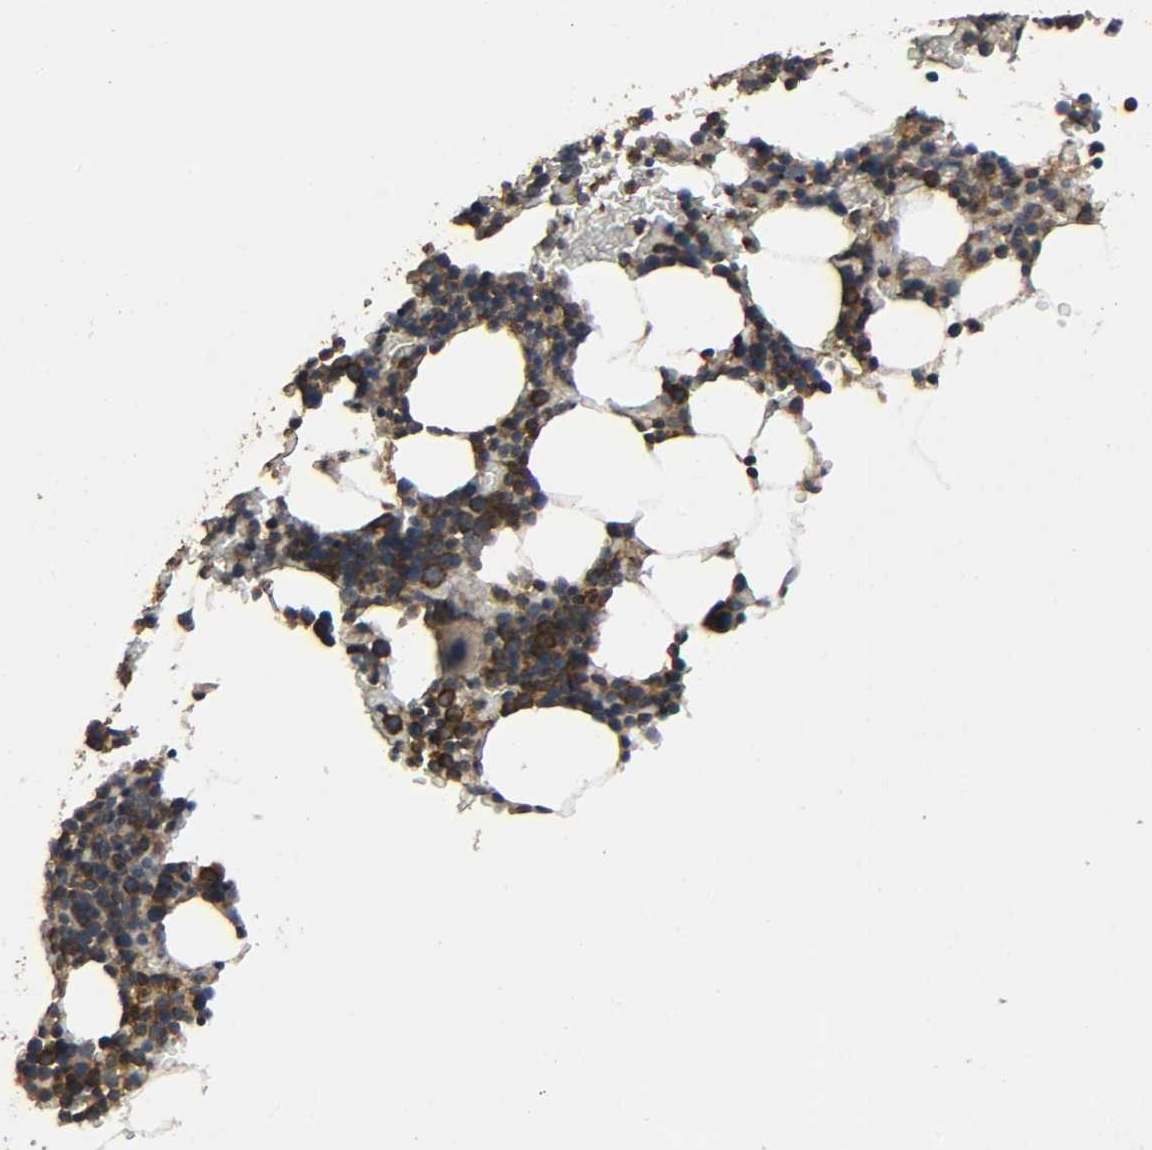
{"staining": {"intensity": "strong", "quantity": "25%-75%", "location": "cytoplasmic/membranous"}, "tissue": "bone marrow", "cell_type": "Hematopoietic cells", "image_type": "normal", "snomed": [{"axis": "morphology", "description": "Normal tissue, NOS"}, {"axis": "topography", "description": "Bone marrow"}], "caption": "Normal bone marrow exhibits strong cytoplasmic/membranous expression in about 25%-75% of hematopoietic cells The staining was performed using DAB, with brown indicating positive protein expression. Nuclei are stained blue with hematoxylin..", "gene": "DDX6", "patient": {"sex": "female", "age": 78}}